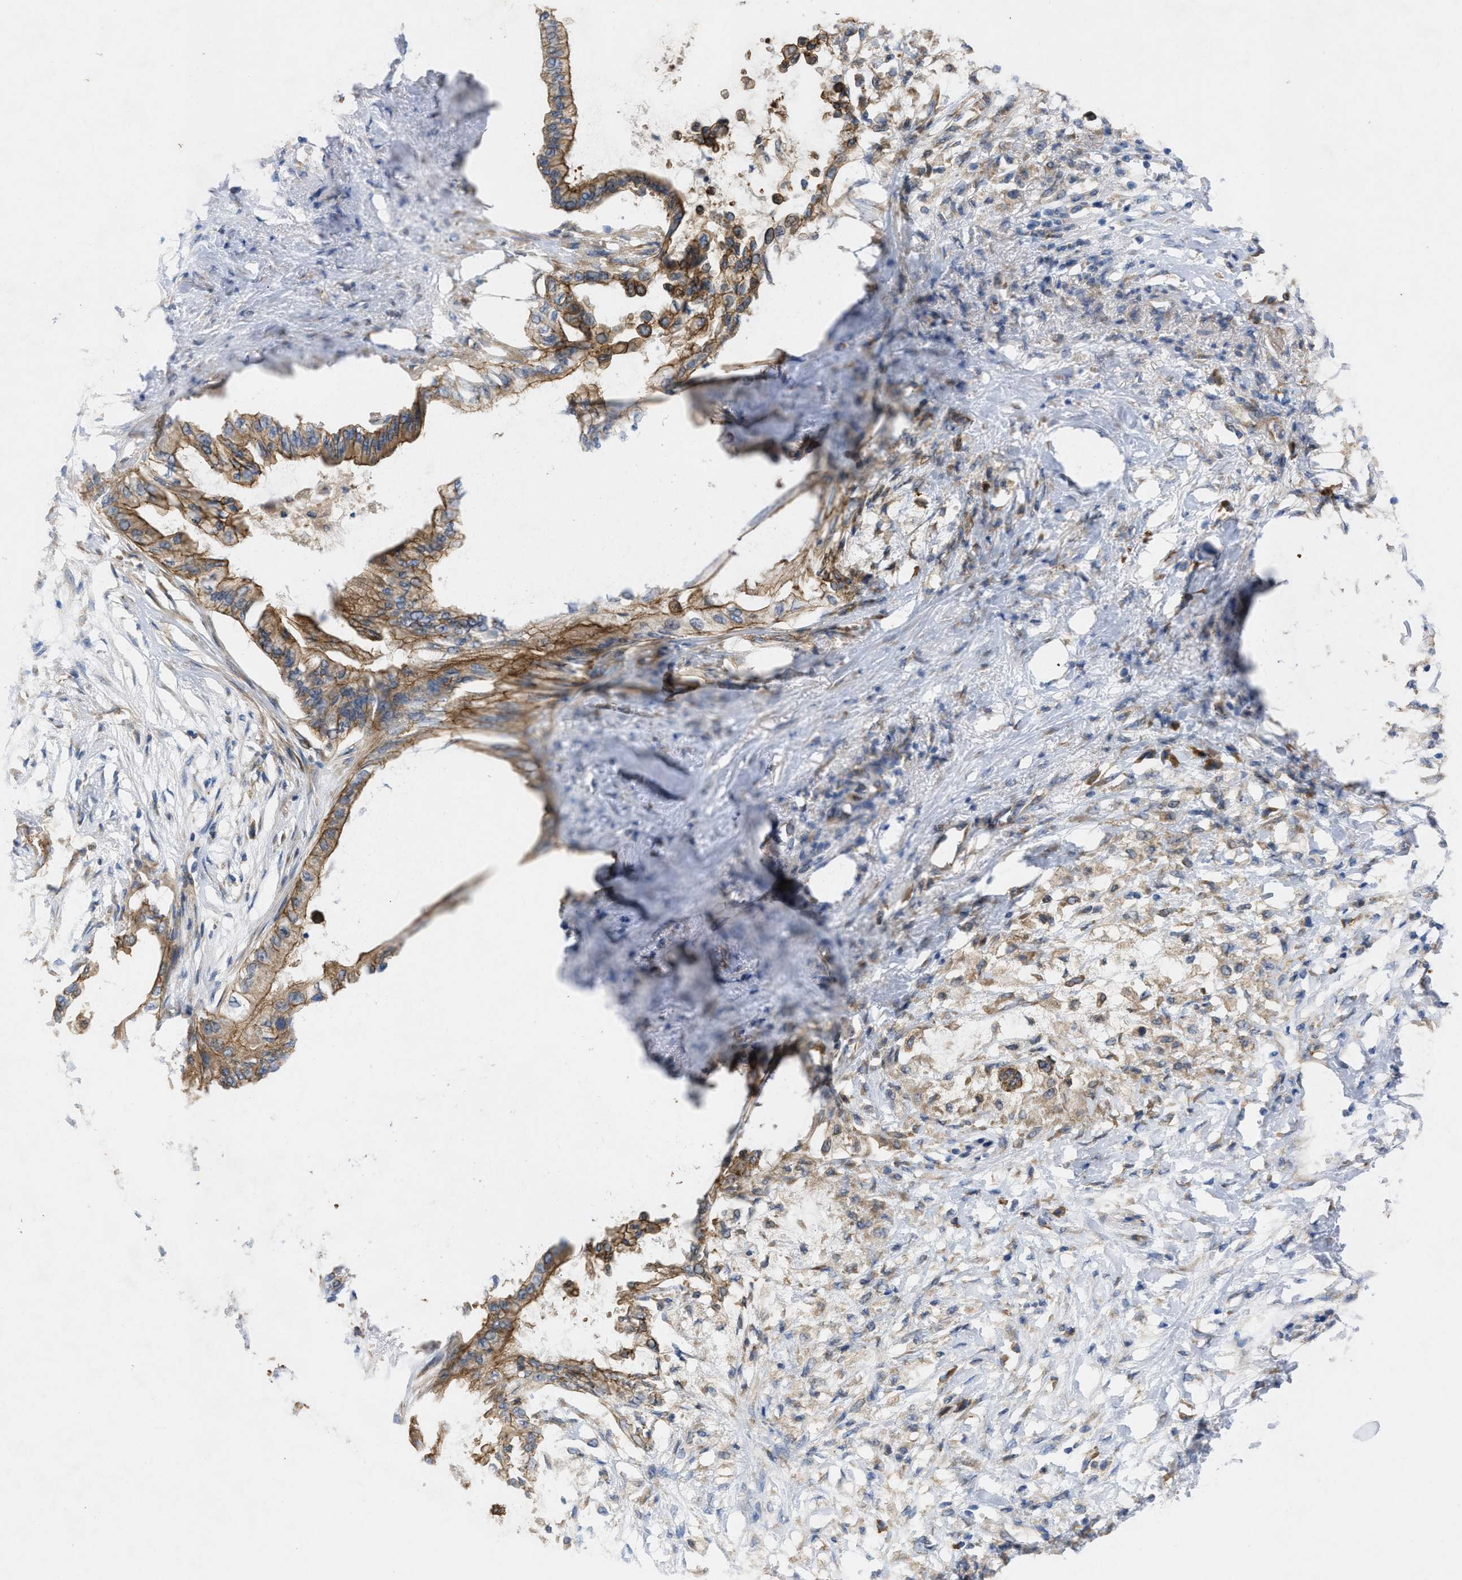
{"staining": {"intensity": "moderate", "quantity": ">75%", "location": "cytoplasmic/membranous"}, "tissue": "pancreatic cancer", "cell_type": "Tumor cells", "image_type": "cancer", "snomed": [{"axis": "morphology", "description": "Normal tissue, NOS"}, {"axis": "morphology", "description": "Adenocarcinoma, NOS"}, {"axis": "topography", "description": "Pancreas"}, {"axis": "topography", "description": "Duodenum"}], "caption": "Immunohistochemistry (IHC) (DAB (3,3'-diaminobenzidine)) staining of human pancreatic cancer (adenocarcinoma) exhibits moderate cytoplasmic/membranous protein positivity in approximately >75% of tumor cells.", "gene": "TMEM131", "patient": {"sex": "female", "age": 60}}